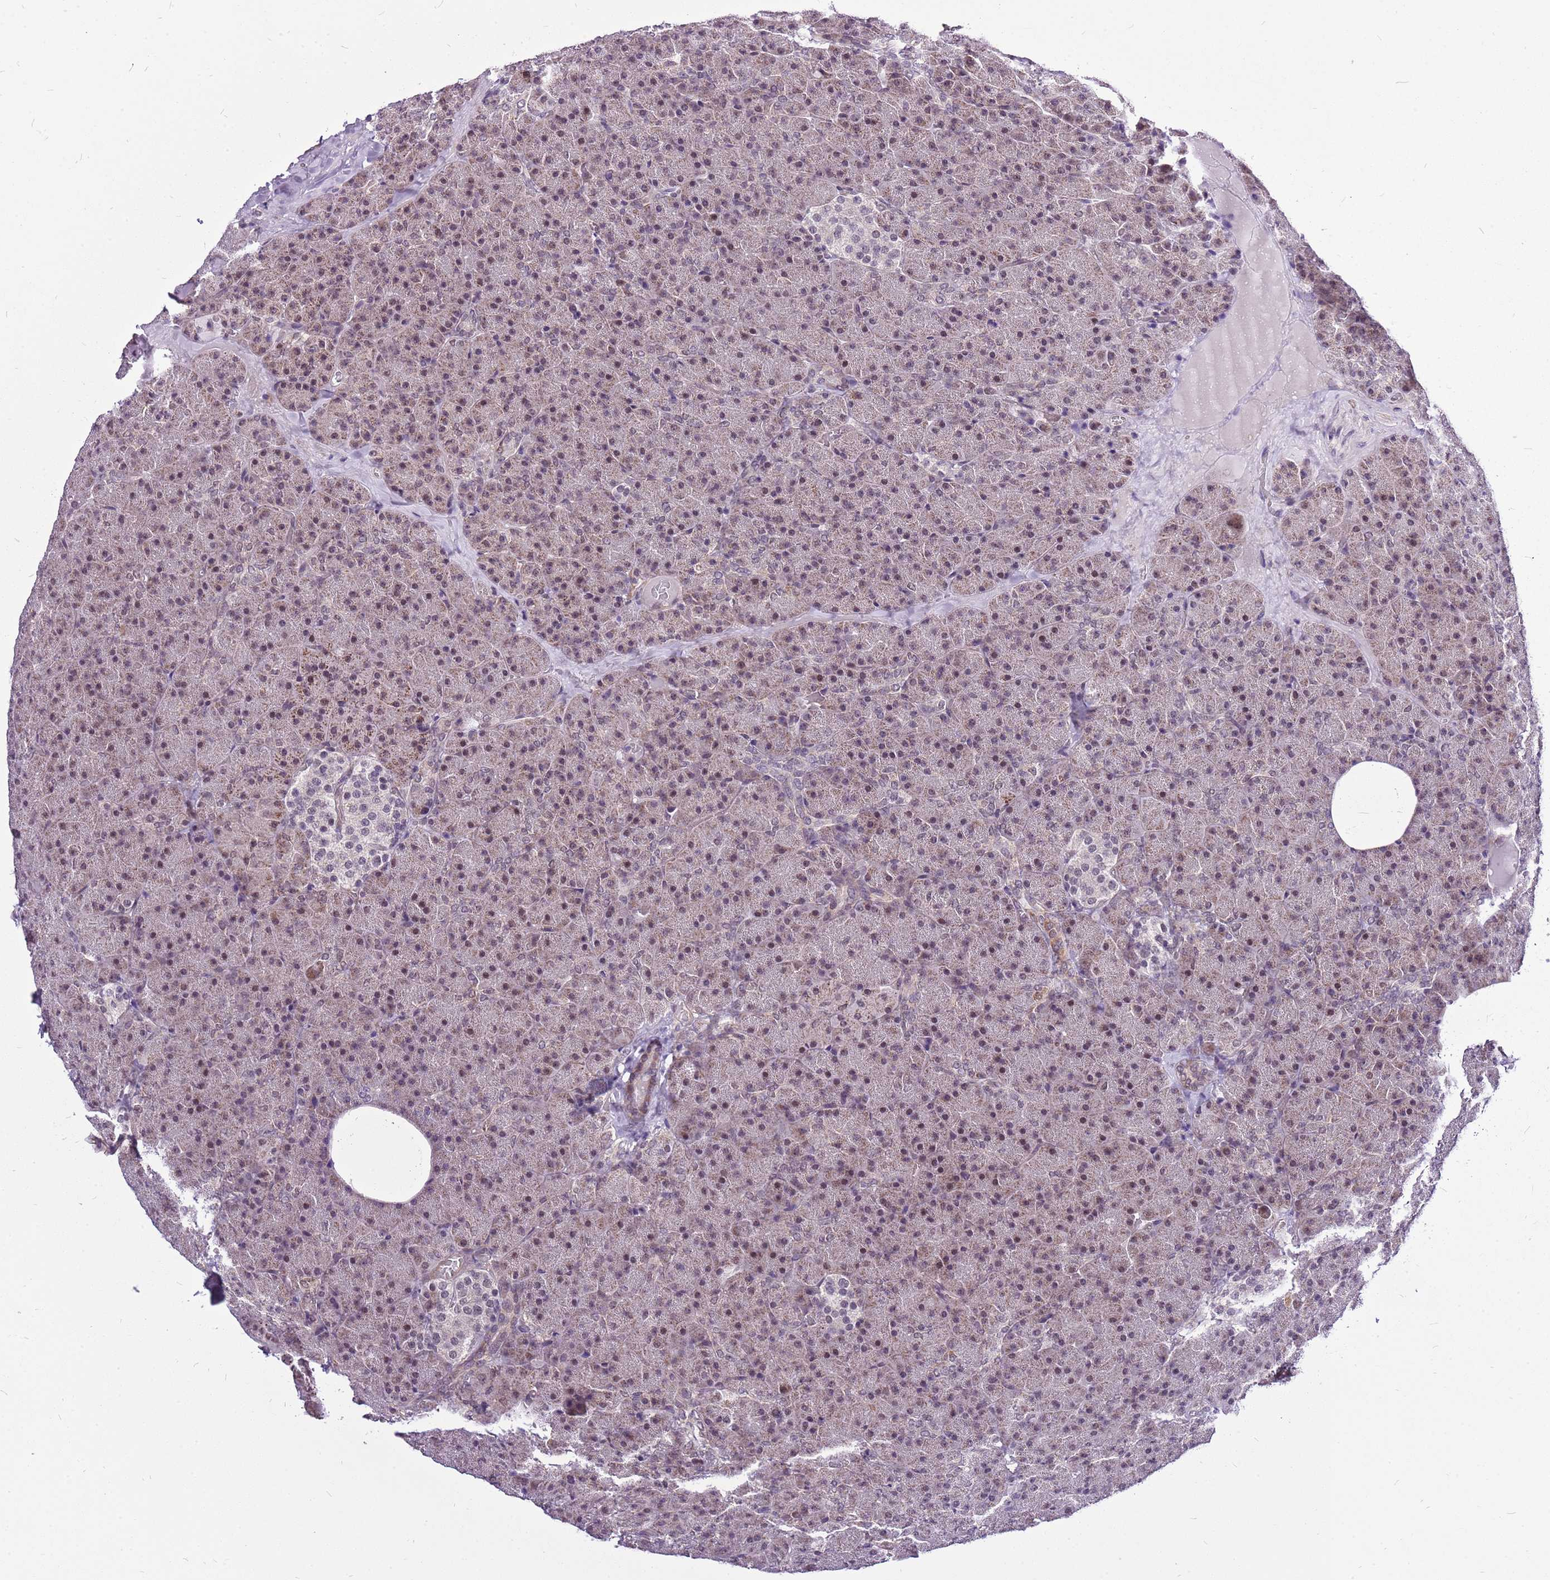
{"staining": {"intensity": "weak", "quantity": "25%-75%", "location": "cytoplasmic/membranous,nuclear"}, "tissue": "pancreas", "cell_type": "Exocrine glandular cells", "image_type": "normal", "snomed": [{"axis": "morphology", "description": "Normal tissue, NOS"}, {"axis": "morphology", "description": "Carcinoid, malignant, NOS"}, {"axis": "topography", "description": "Pancreas"}], "caption": "A histopathology image of human pancreas stained for a protein reveals weak cytoplasmic/membranous,nuclear brown staining in exocrine glandular cells.", "gene": "CCDC166", "patient": {"sex": "female", "age": 35}}